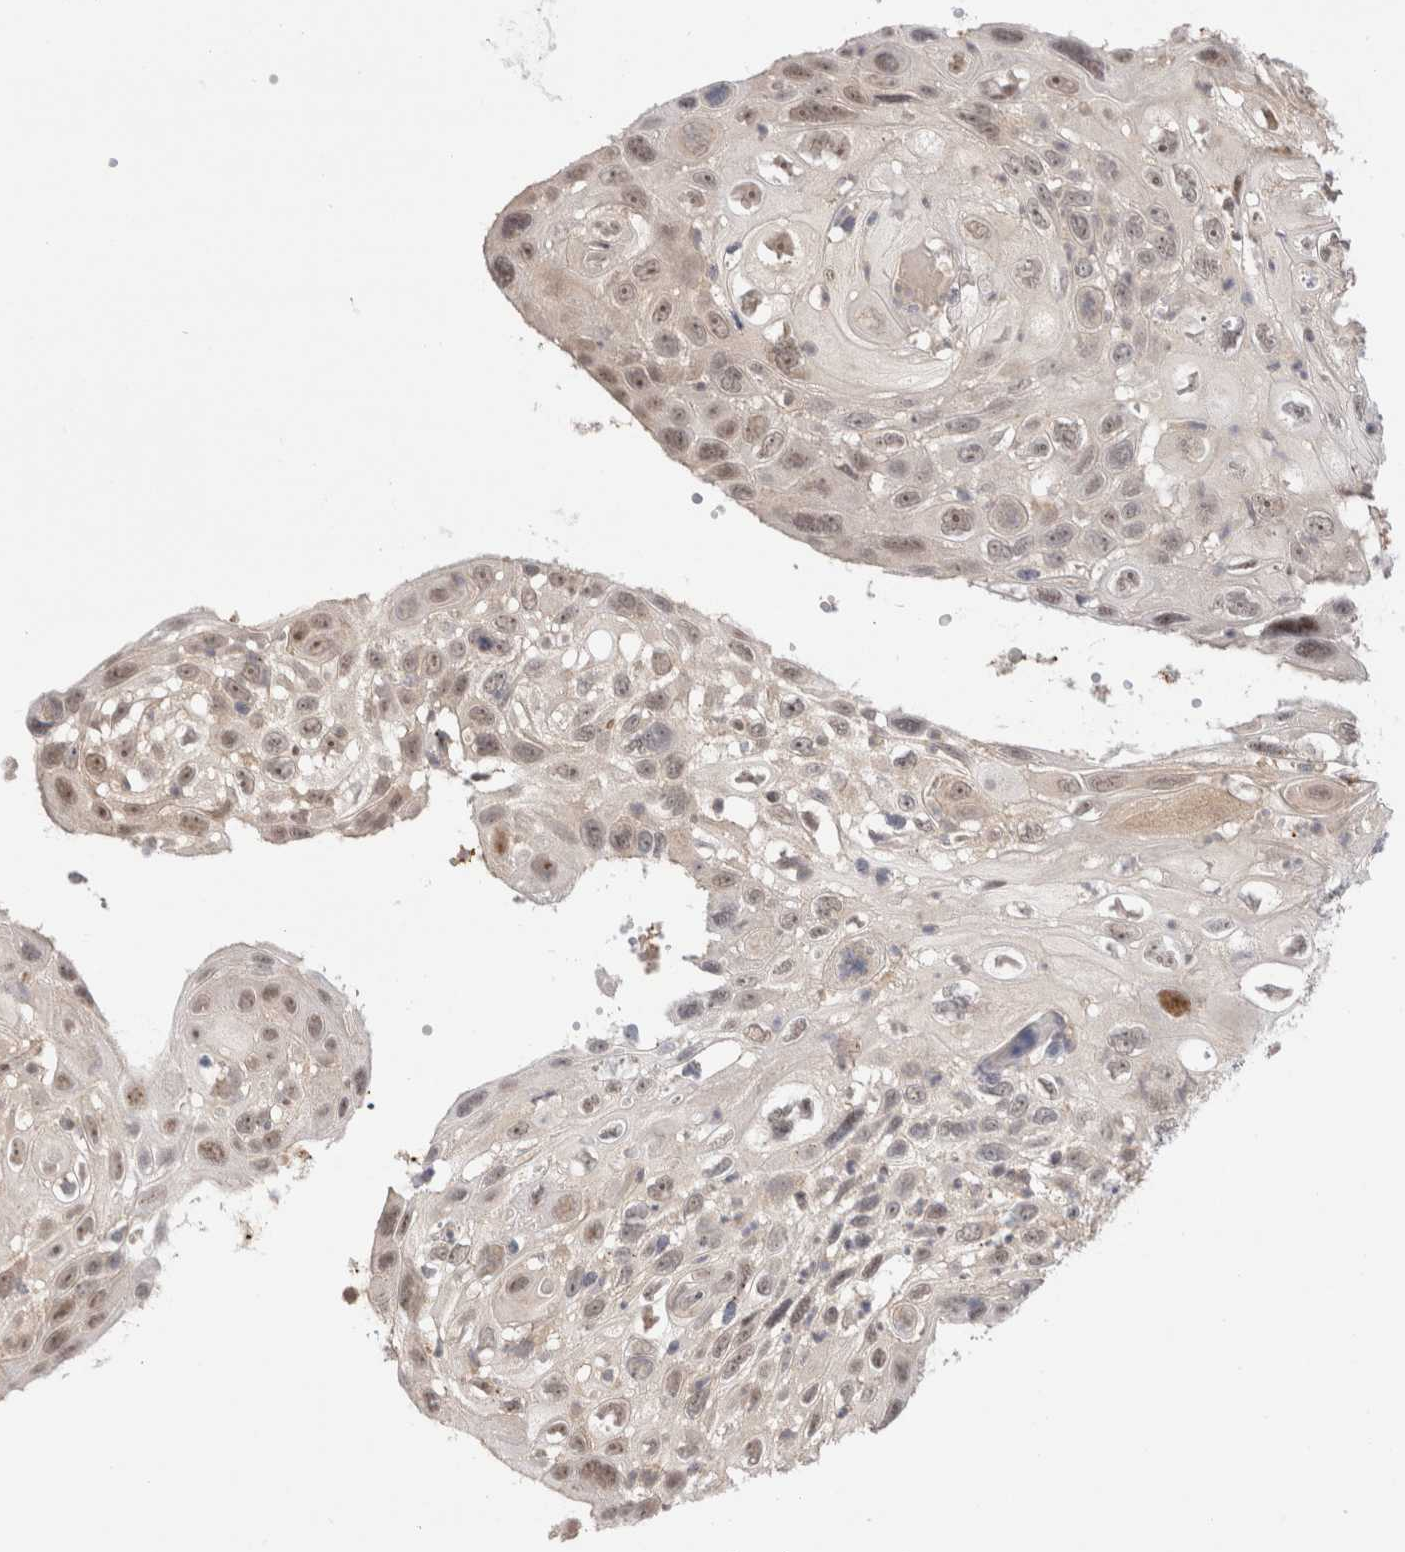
{"staining": {"intensity": "weak", "quantity": ">75%", "location": "nuclear"}, "tissue": "cervical cancer", "cell_type": "Tumor cells", "image_type": "cancer", "snomed": [{"axis": "morphology", "description": "Squamous cell carcinoma, NOS"}, {"axis": "topography", "description": "Cervix"}], "caption": "Immunohistochemical staining of squamous cell carcinoma (cervical) exhibits low levels of weak nuclear staining in about >75% of tumor cells.", "gene": "VPS28", "patient": {"sex": "female", "age": 70}}